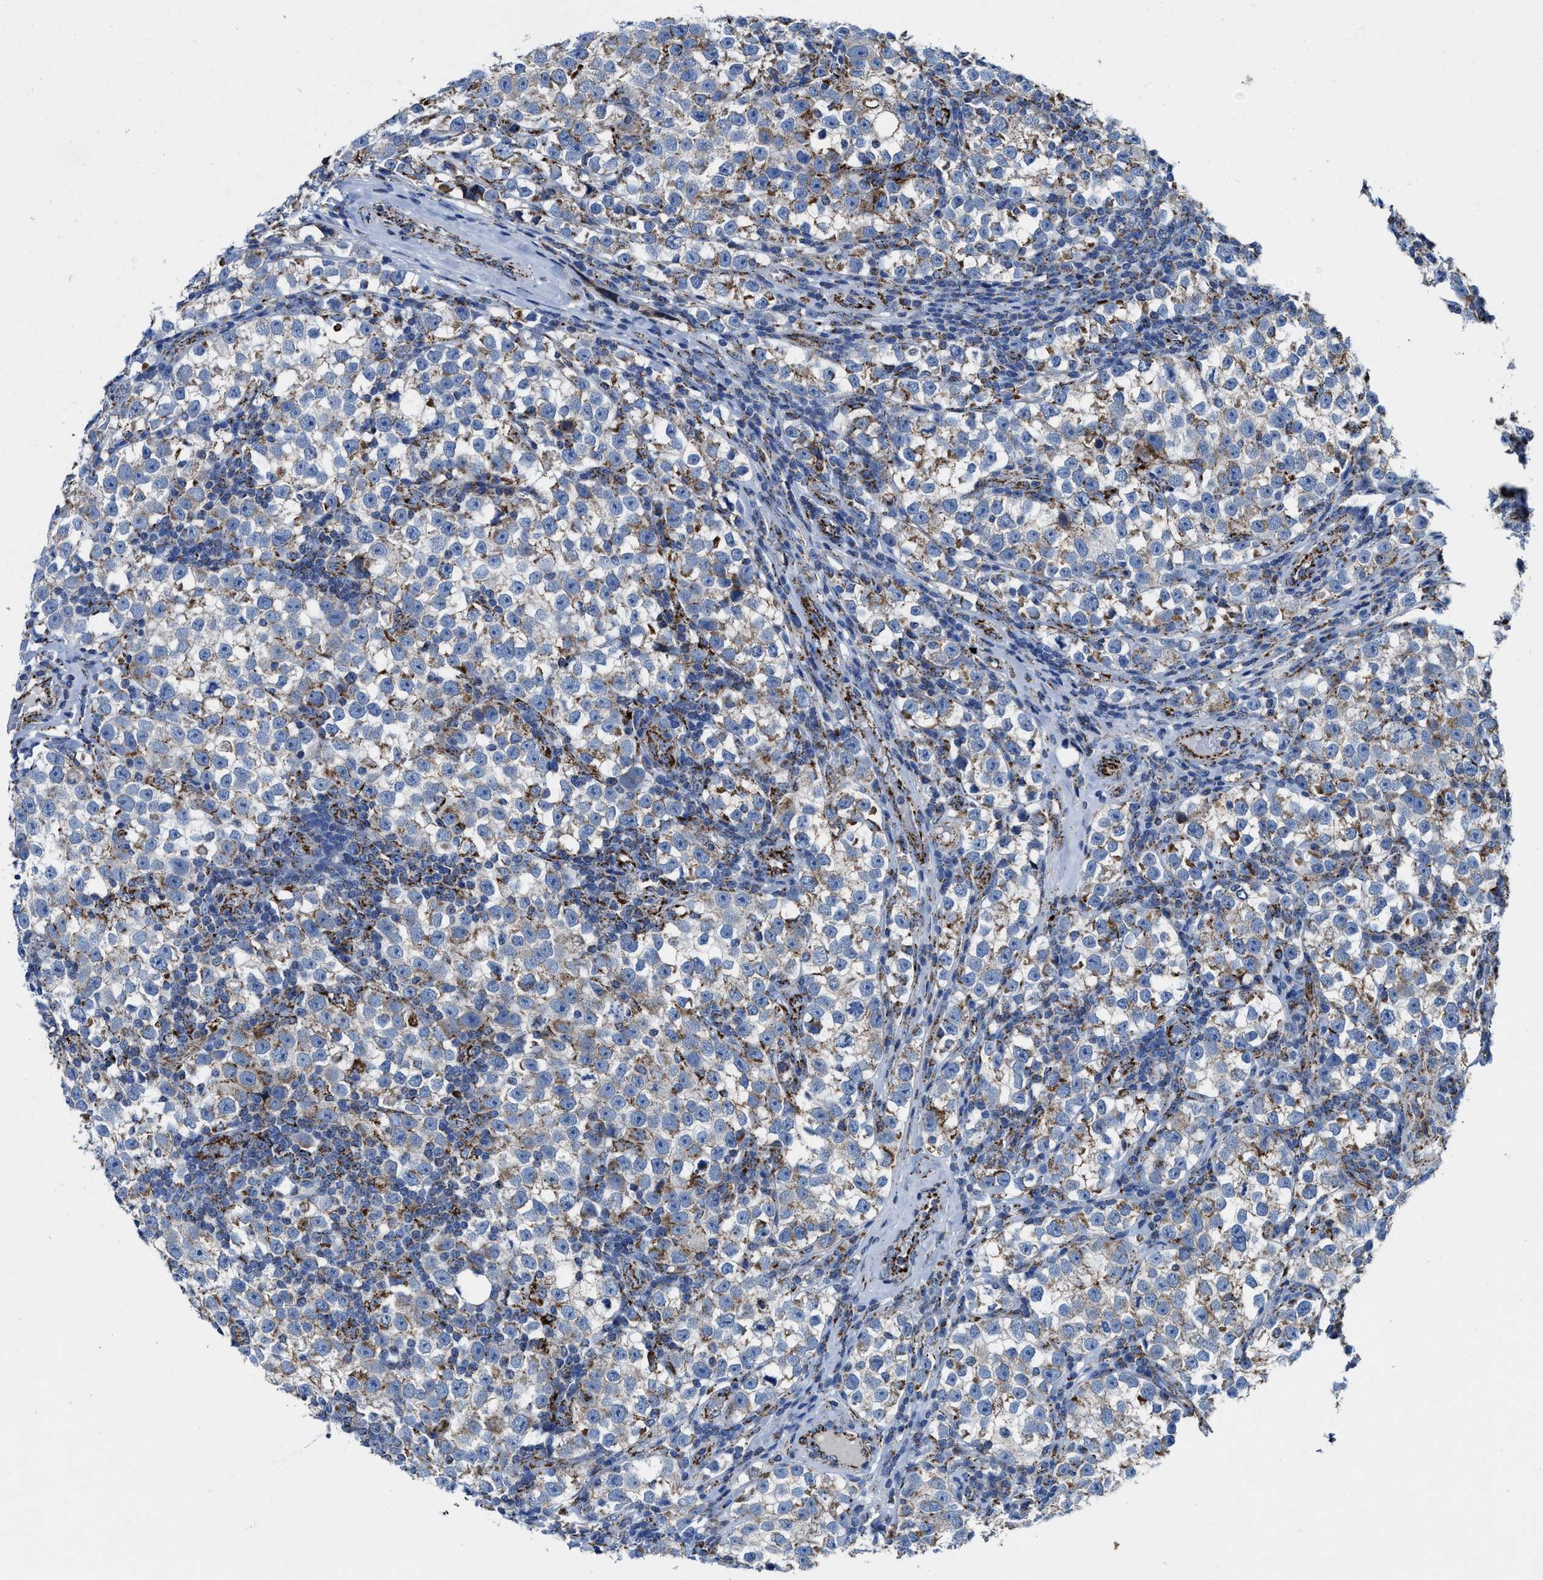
{"staining": {"intensity": "moderate", "quantity": "<25%", "location": "cytoplasmic/membranous"}, "tissue": "testis cancer", "cell_type": "Tumor cells", "image_type": "cancer", "snomed": [{"axis": "morphology", "description": "Normal tissue, NOS"}, {"axis": "morphology", "description": "Seminoma, NOS"}, {"axis": "topography", "description": "Testis"}], "caption": "The immunohistochemical stain shows moderate cytoplasmic/membranous expression in tumor cells of seminoma (testis) tissue.", "gene": "ALDH1B1", "patient": {"sex": "male", "age": 43}}